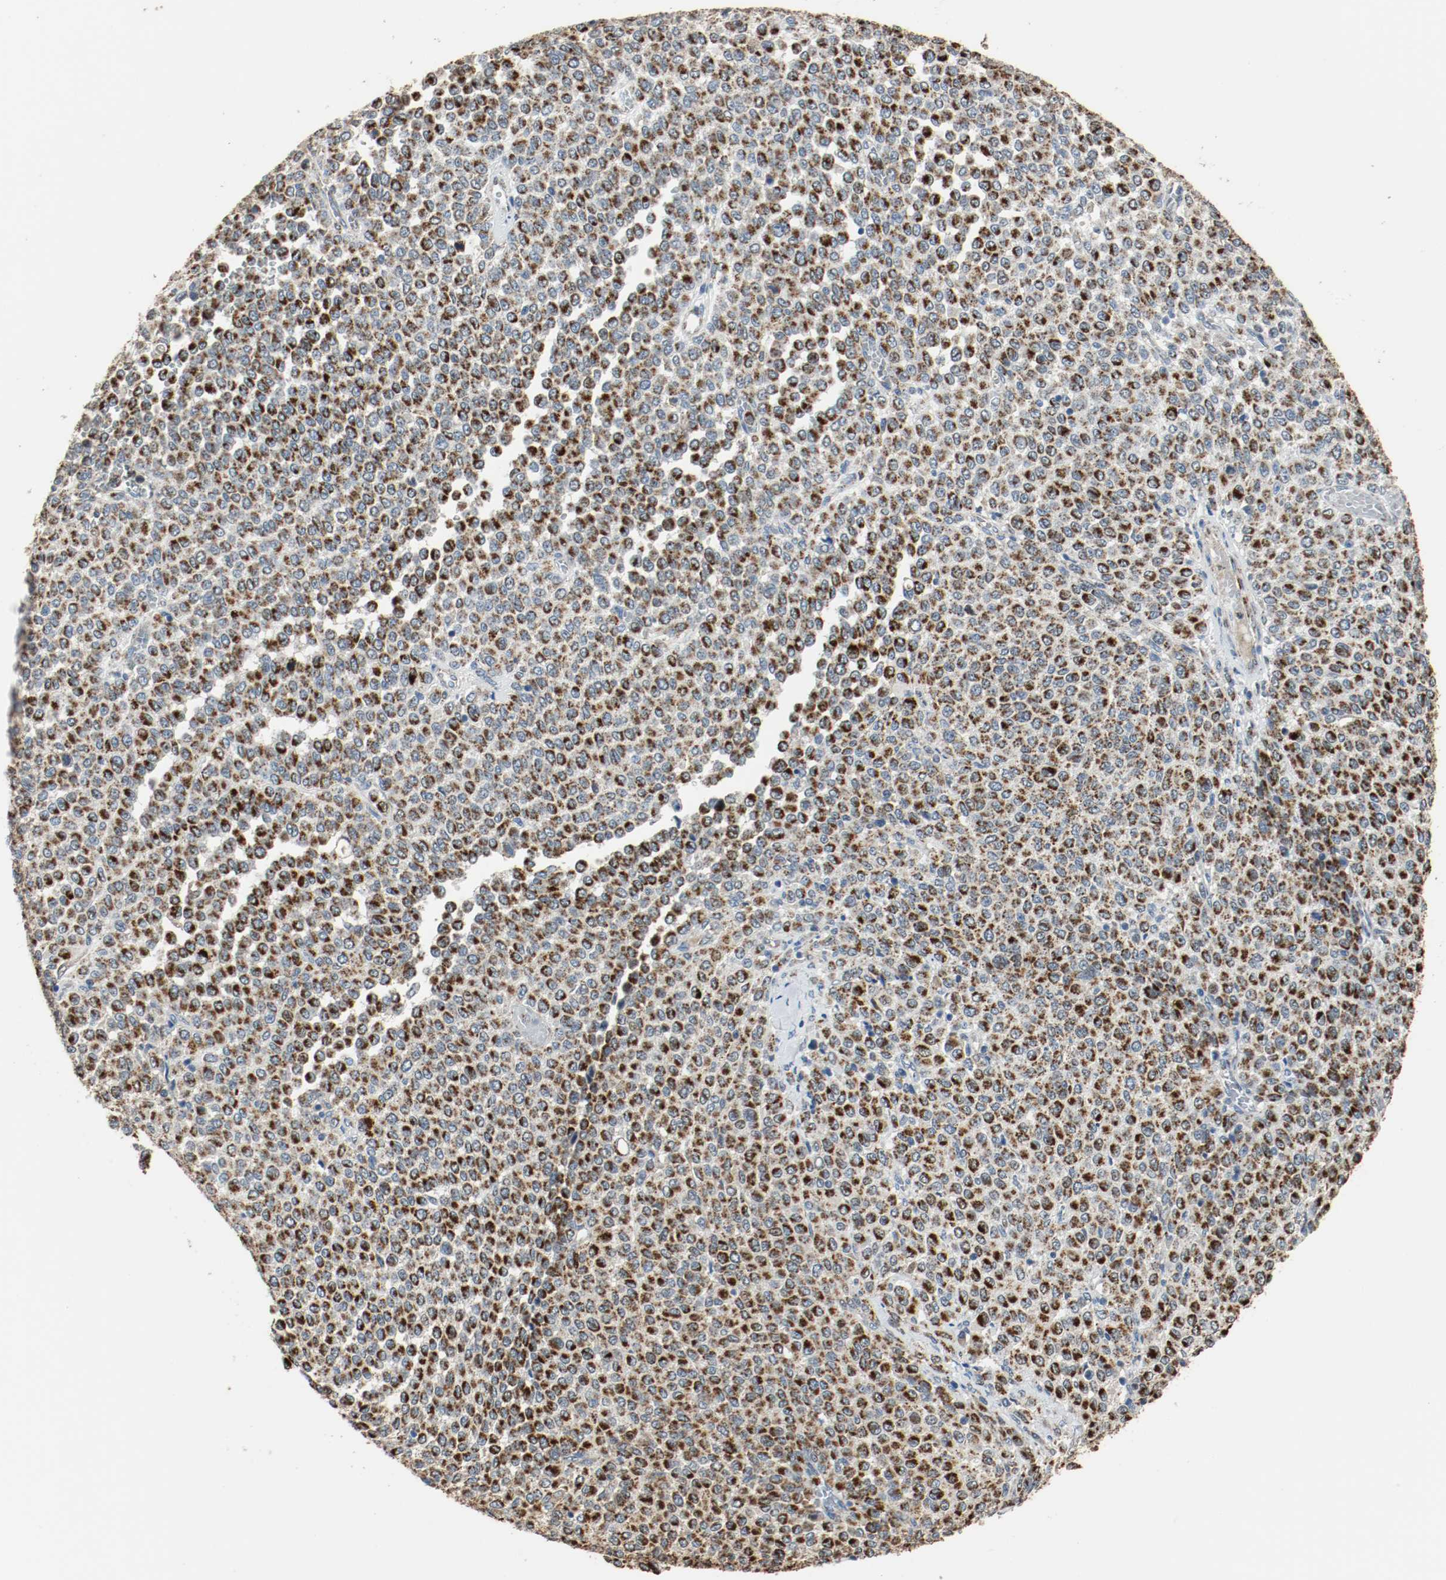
{"staining": {"intensity": "strong", "quantity": ">75%", "location": "cytoplasmic/membranous"}, "tissue": "melanoma", "cell_type": "Tumor cells", "image_type": "cancer", "snomed": [{"axis": "morphology", "description": "Malignant melanoma, Metastatic site"}, {"axis": "topography", "description": "Pancreas"}], "caption": "Protein expression analysis of melanoma exhibits strong cytoplasmic/membranous positivity in about >75% of tumor cells.", "gene": "ALDH4A1", "patient": {"sex": "female", "age": 30}}